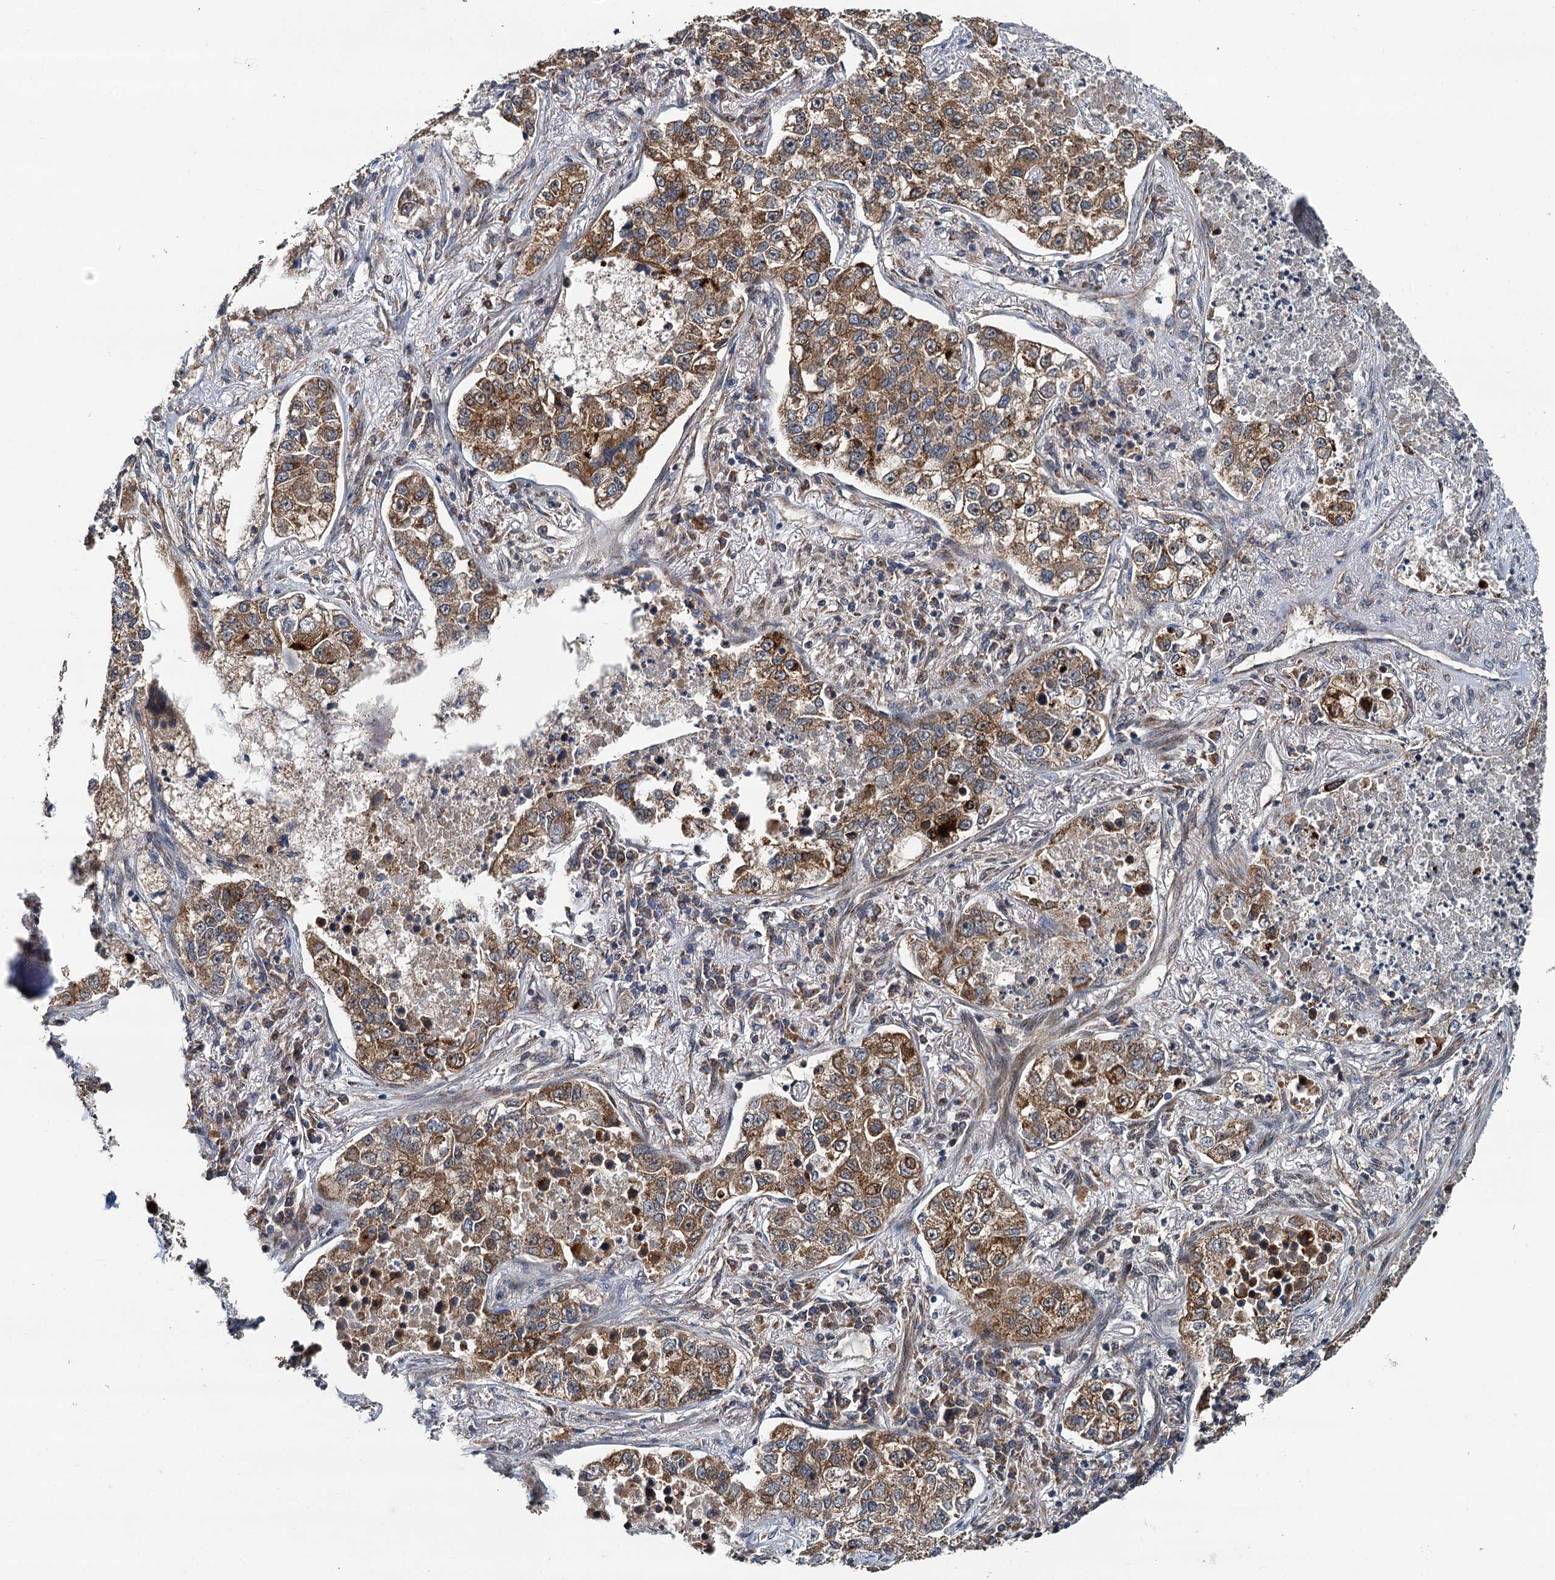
{"staining": {"intensity": "strong", "quantity": ">75%", "location": "cytoplasmic/membranous"}, "tissue": "lung cancer", "cell_type": "Tumor cells", "image_type": "cancer", "snomed": [{"axis": "morphology", "description": "Adenocarcinoma, NOS"}, {"axis": "topography", "description": "Lung"}], "caption": "Protein expression analysis of human adenocarcinoma (lung) reveals strong cytoplasmic/membranous expression in about >75% of tumor cells. (IHC, brightfield microscopy, high magnification).", "gene": "LRRK2", "patient": {"sex": "male", "age": 49}}